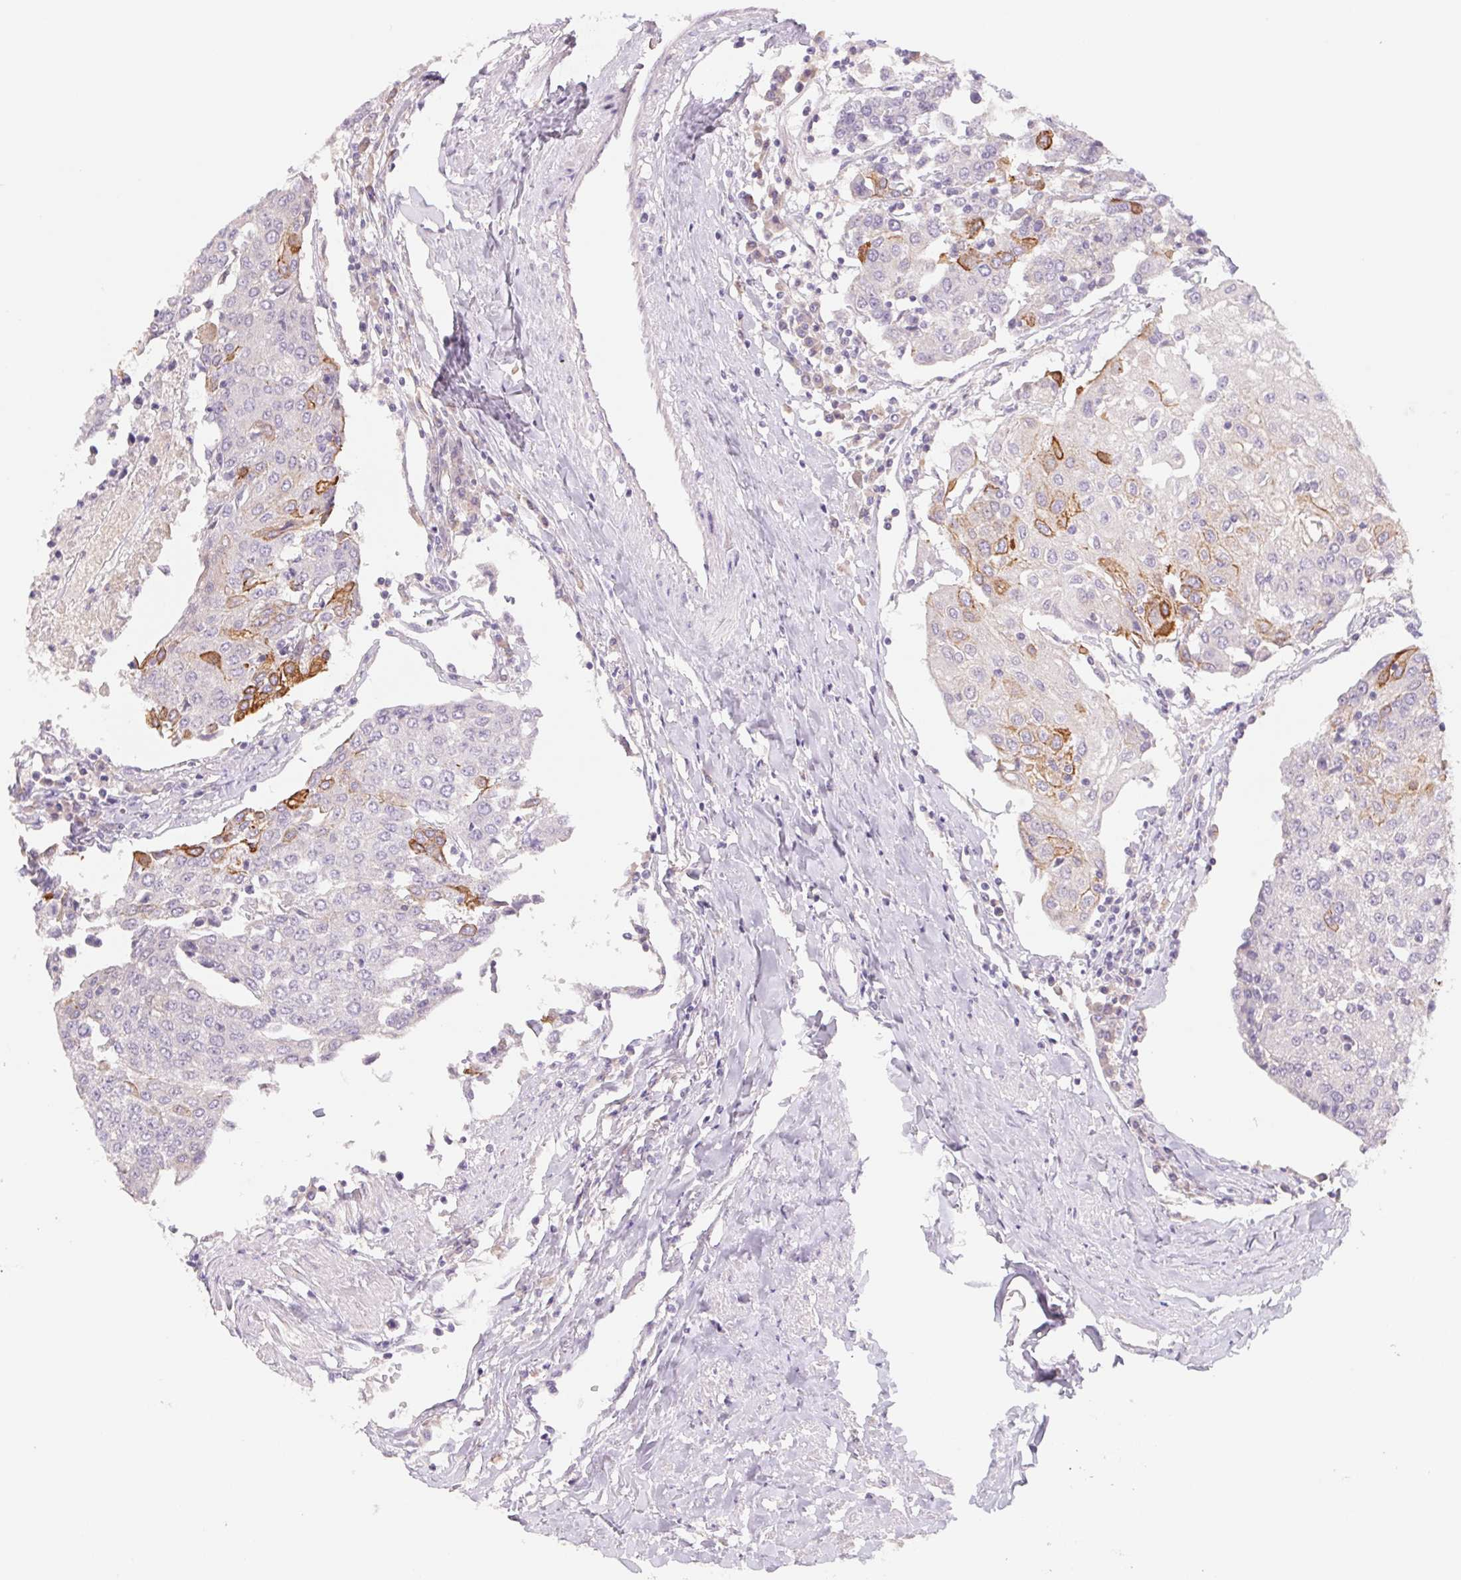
{"staining": {"intensity": "moderate", "quantity": "<25%", "location": "cytoplasmic/membranous"}, "tissue": "urothelial cancer", "cell_type": "Tumor cells", "image_type": "cancer", "snomed": [{"axis": "morphology", "description": "Urothelial carcinoma, High grade"}, {"axis": "topography", "description": "Urinary bladder"}], "caption": "Immunohistochemistry (IHC) (DAB (3,3'-diaminobenzidine)) staining of human urothelial cancer exhibits moderate cytoplasmic/membranous protein positivity in about <25% of tumor cells. (brown staining indicates protein expression, while blue staining denotes nuclei).", "gene": "PNMA8B", "patient": {"sex": "female", "age": 85}}